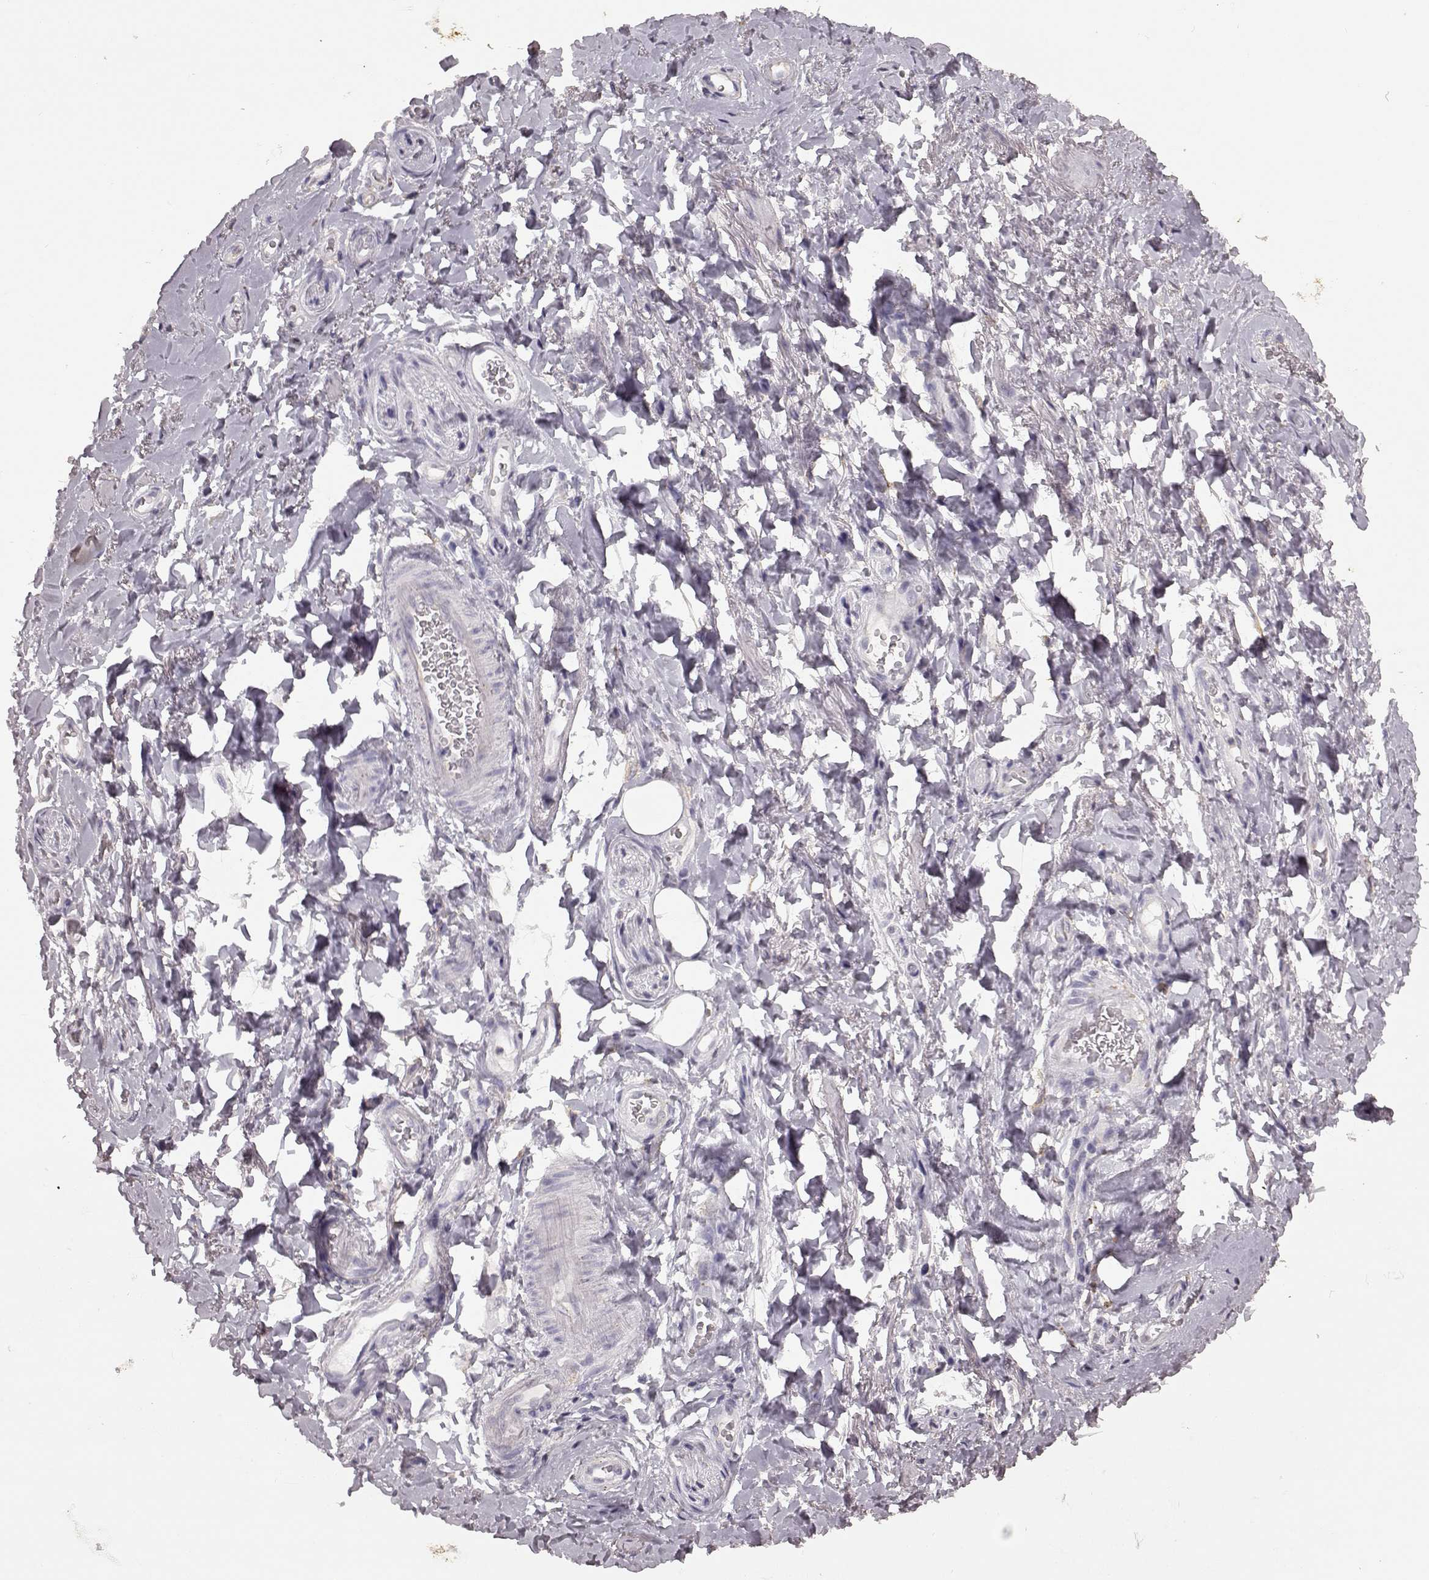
{"staining": {"intensity": "negative", "quantity": "none", "location": "none"}, "tissue": "adipose tissue", "cell_type": "Adipocytes", "image_type": "normal", "snomed": [{"axis": "morphology", "description": "Normal tissue, NOS"}, {"axis": "topography", "description": "Anal"}, {"axis": "topography", "description": "Peripheral nerve tissue"}], "caption": "Adipose tissue was stained to show a protein in brown. There is no significant expression in adipocytes. Brightfield microscopy of immunohistochemistry (IHC) stained with DAB (brown) and hematoxylin (blue), captured at high magnification.", "gene": "GABRG3", "patient": {"sex": "male", "age": 53}}